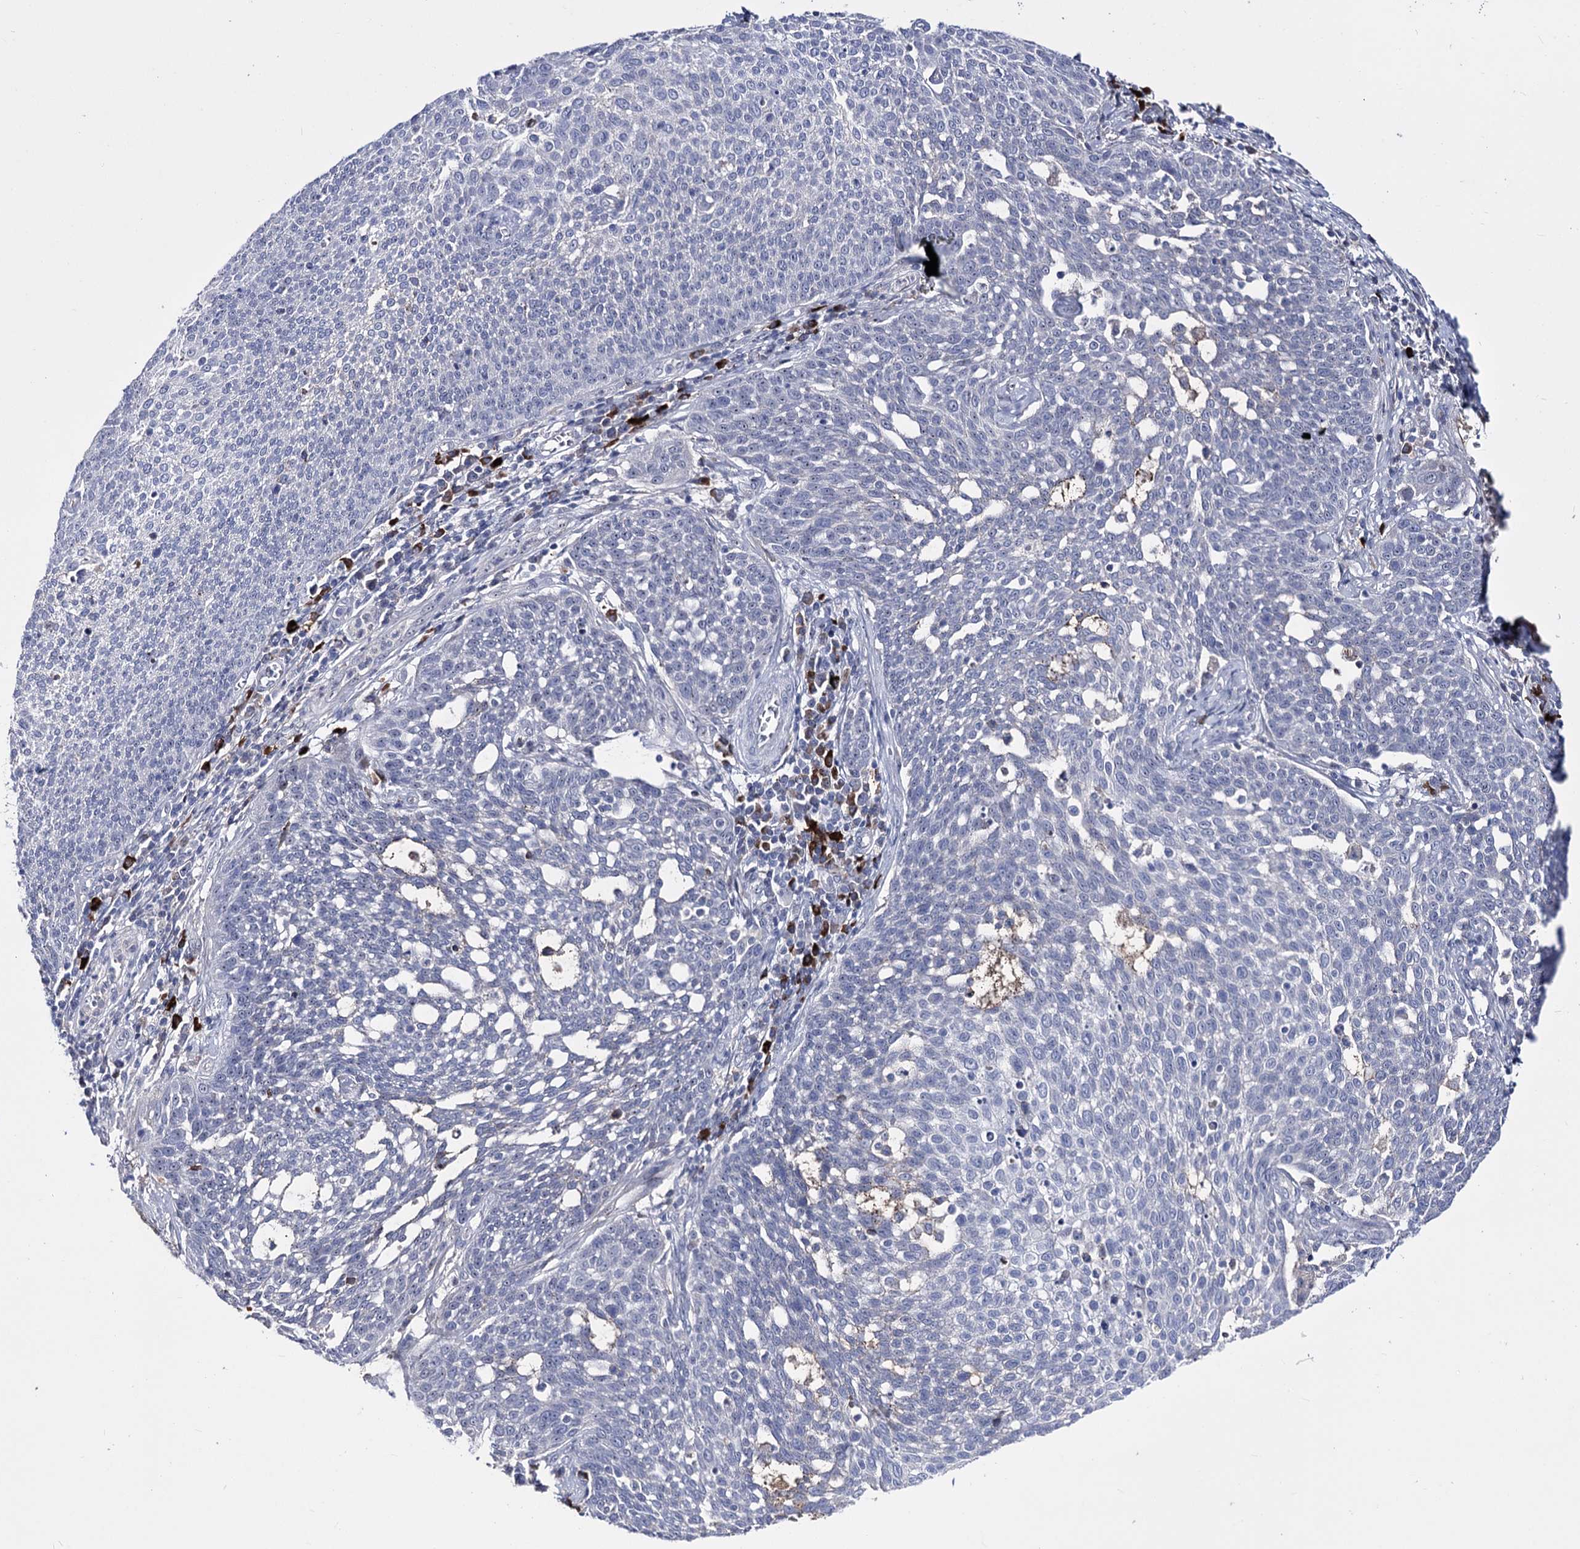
{"staining": {"intensity": "negative", "quantity": "none", "location": "none"}, "tissue": "cervical cancer", "cell_type": "Tumor cells", "image_type": "cancer", "snomed": [{"axis": "morphology", "description": "Squamous cell carcinoma, NOS"}, {"axis": "topography", "description": "Cervix"}], "caption": "Immunohistochemical staining of human cervical cancer demonstrates no significant staining in tumor cells.", "gene": "PCGF5", "patient": {"sex": "female", "age": 34}}